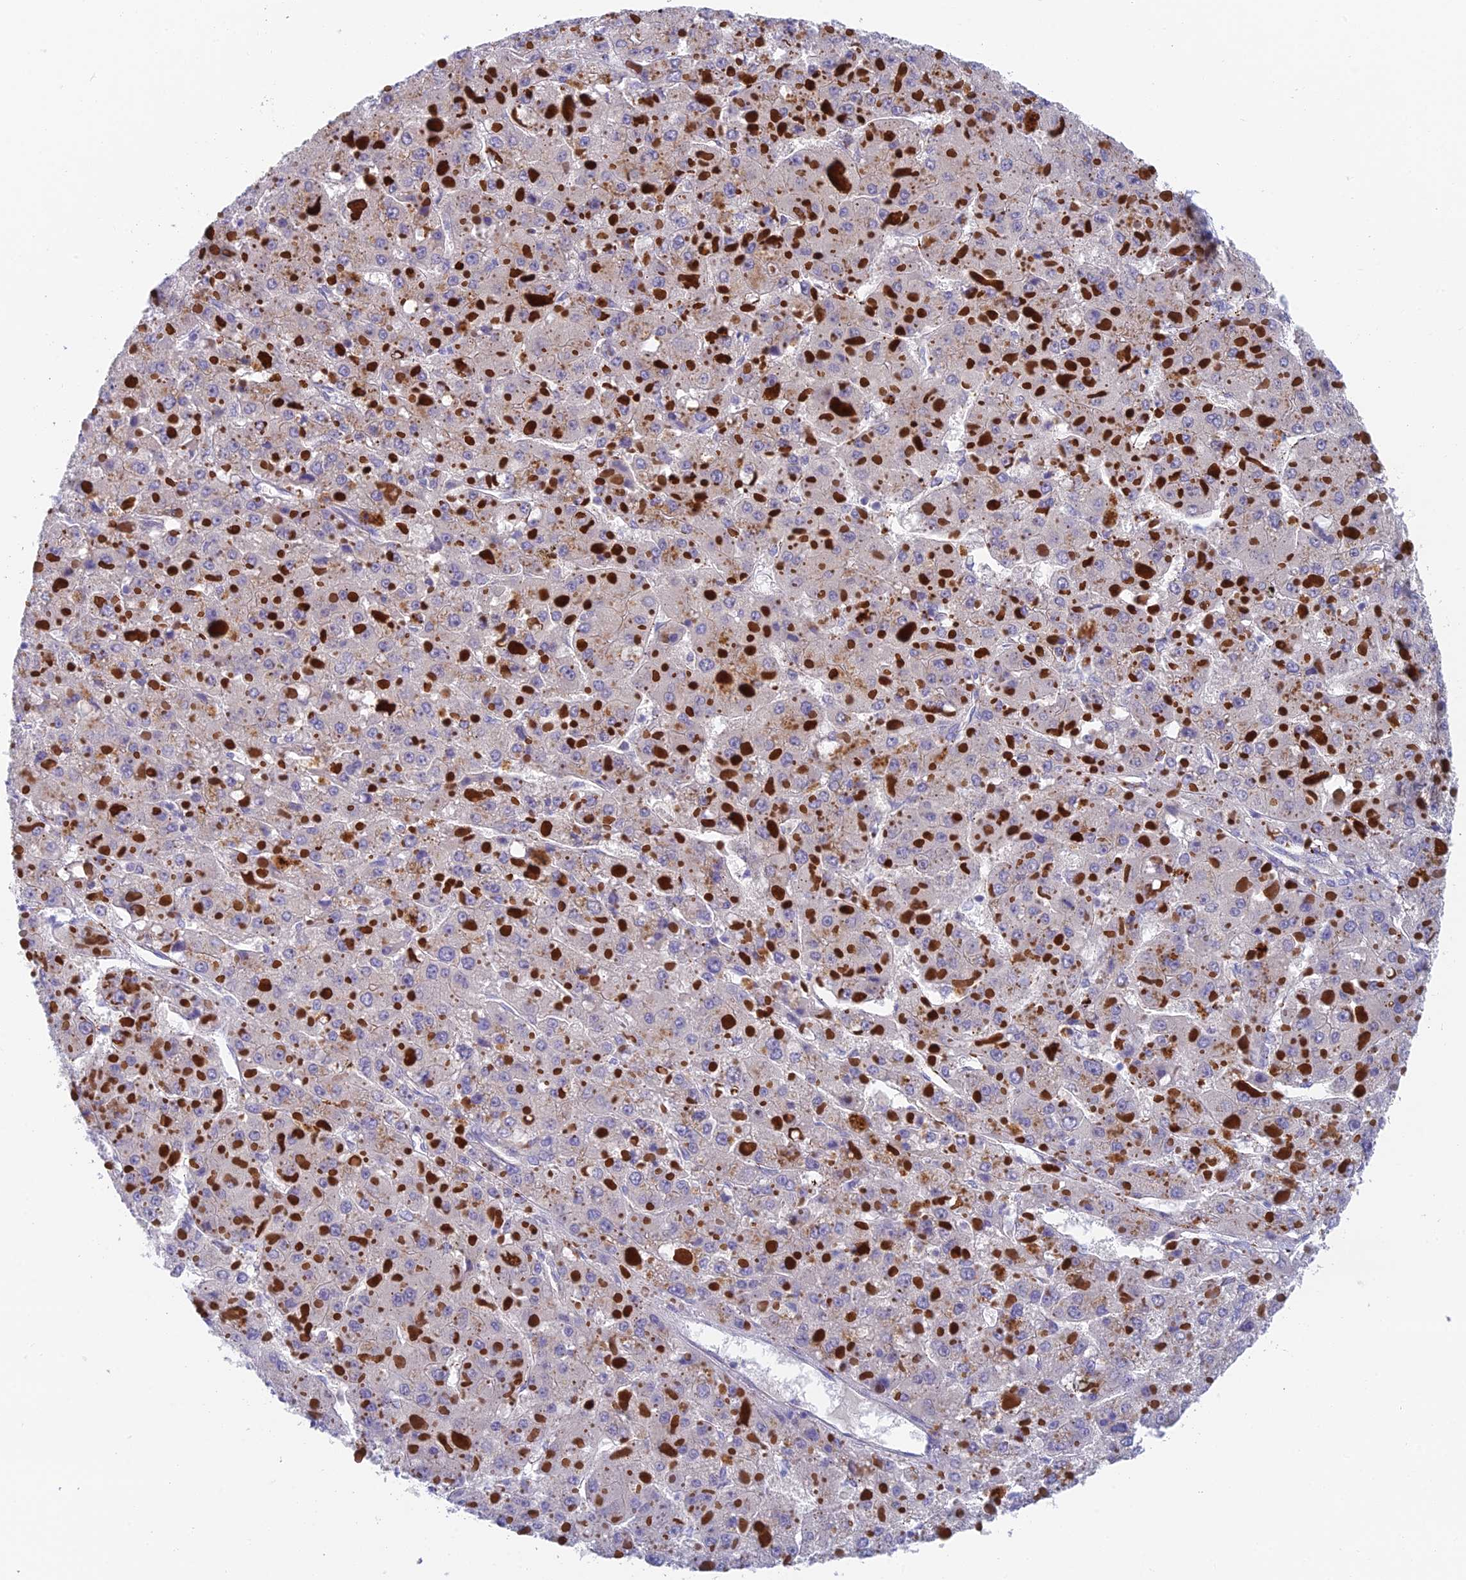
{"staining": {"intensity": "negative", "quantity": "none", "location": "none"}, "tissue": "liver cancer", "cell_type": "Tumor cells", "image_type": "cancer", "snomed": [{"axis": "morphology", "description": "Carcinoma, Hepatocellular, NOS"}, {"axis": "topography", "description": "Liver"}], "caption": "DAB immunohistochemical staining of human liver cancer exhibits no significant positivity in tumor cells.", "gene": "ADAMTS13", "patient": {"sex": "female", "age": 73}}